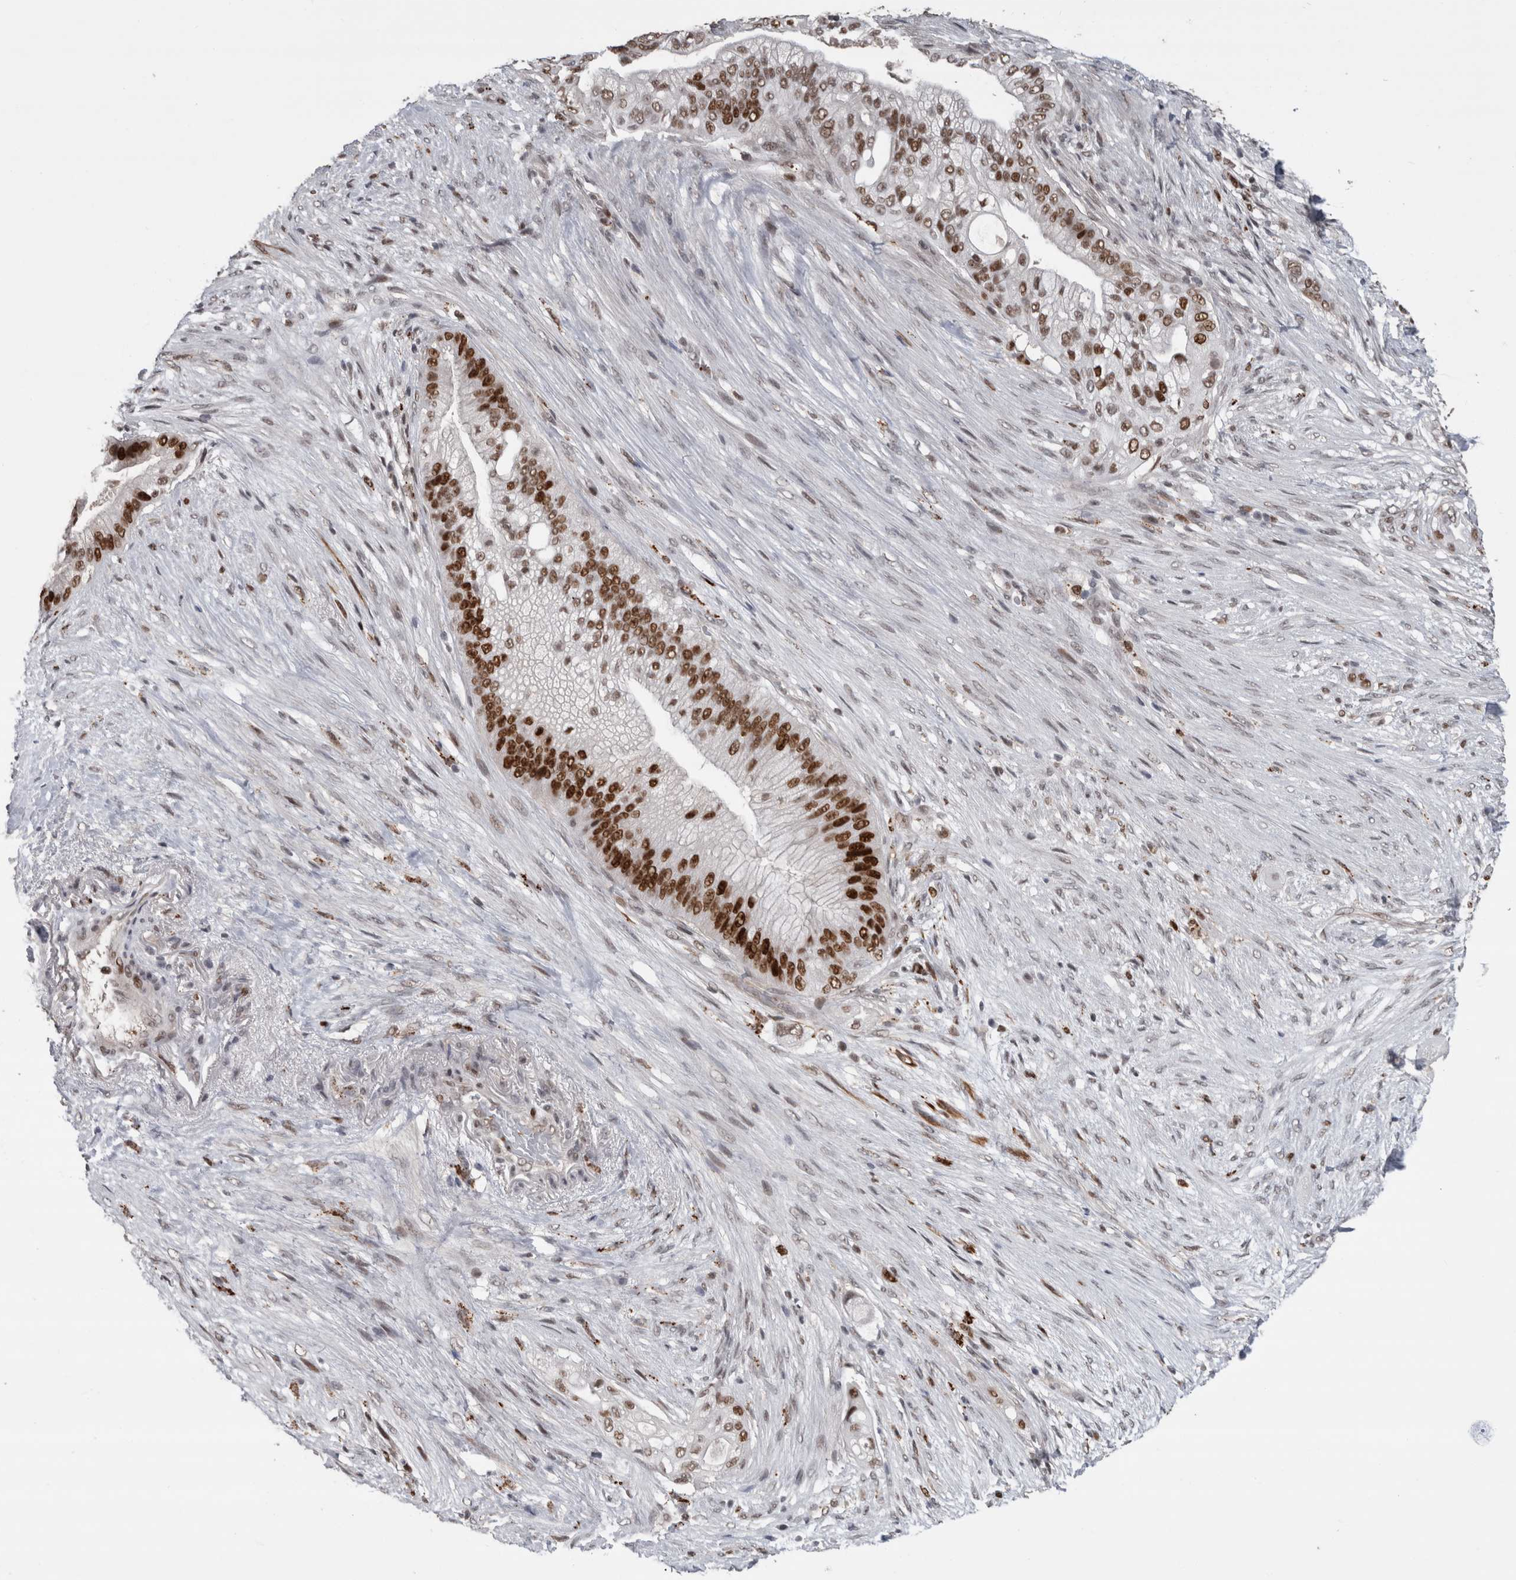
{"staining": {"intensity": "strong", "quantity": ">75%", "location": "nuclear"}, "tissue": "pancreatic cancer", "cell_type": "Tumor cells", "image_type": "cancer", "snomed": [{"axis": "morphology", "description": "Adenocarcinoma, NOS"}, {"axis": "topography", "description": "Pancreas"}], "caption": "A brown stain highlights strong nuclear expression of a protein in pancreatic adenocarcinoma tumor cells.", "gene": "POLD2", "patient": {"sex": "male", "age": 53}}